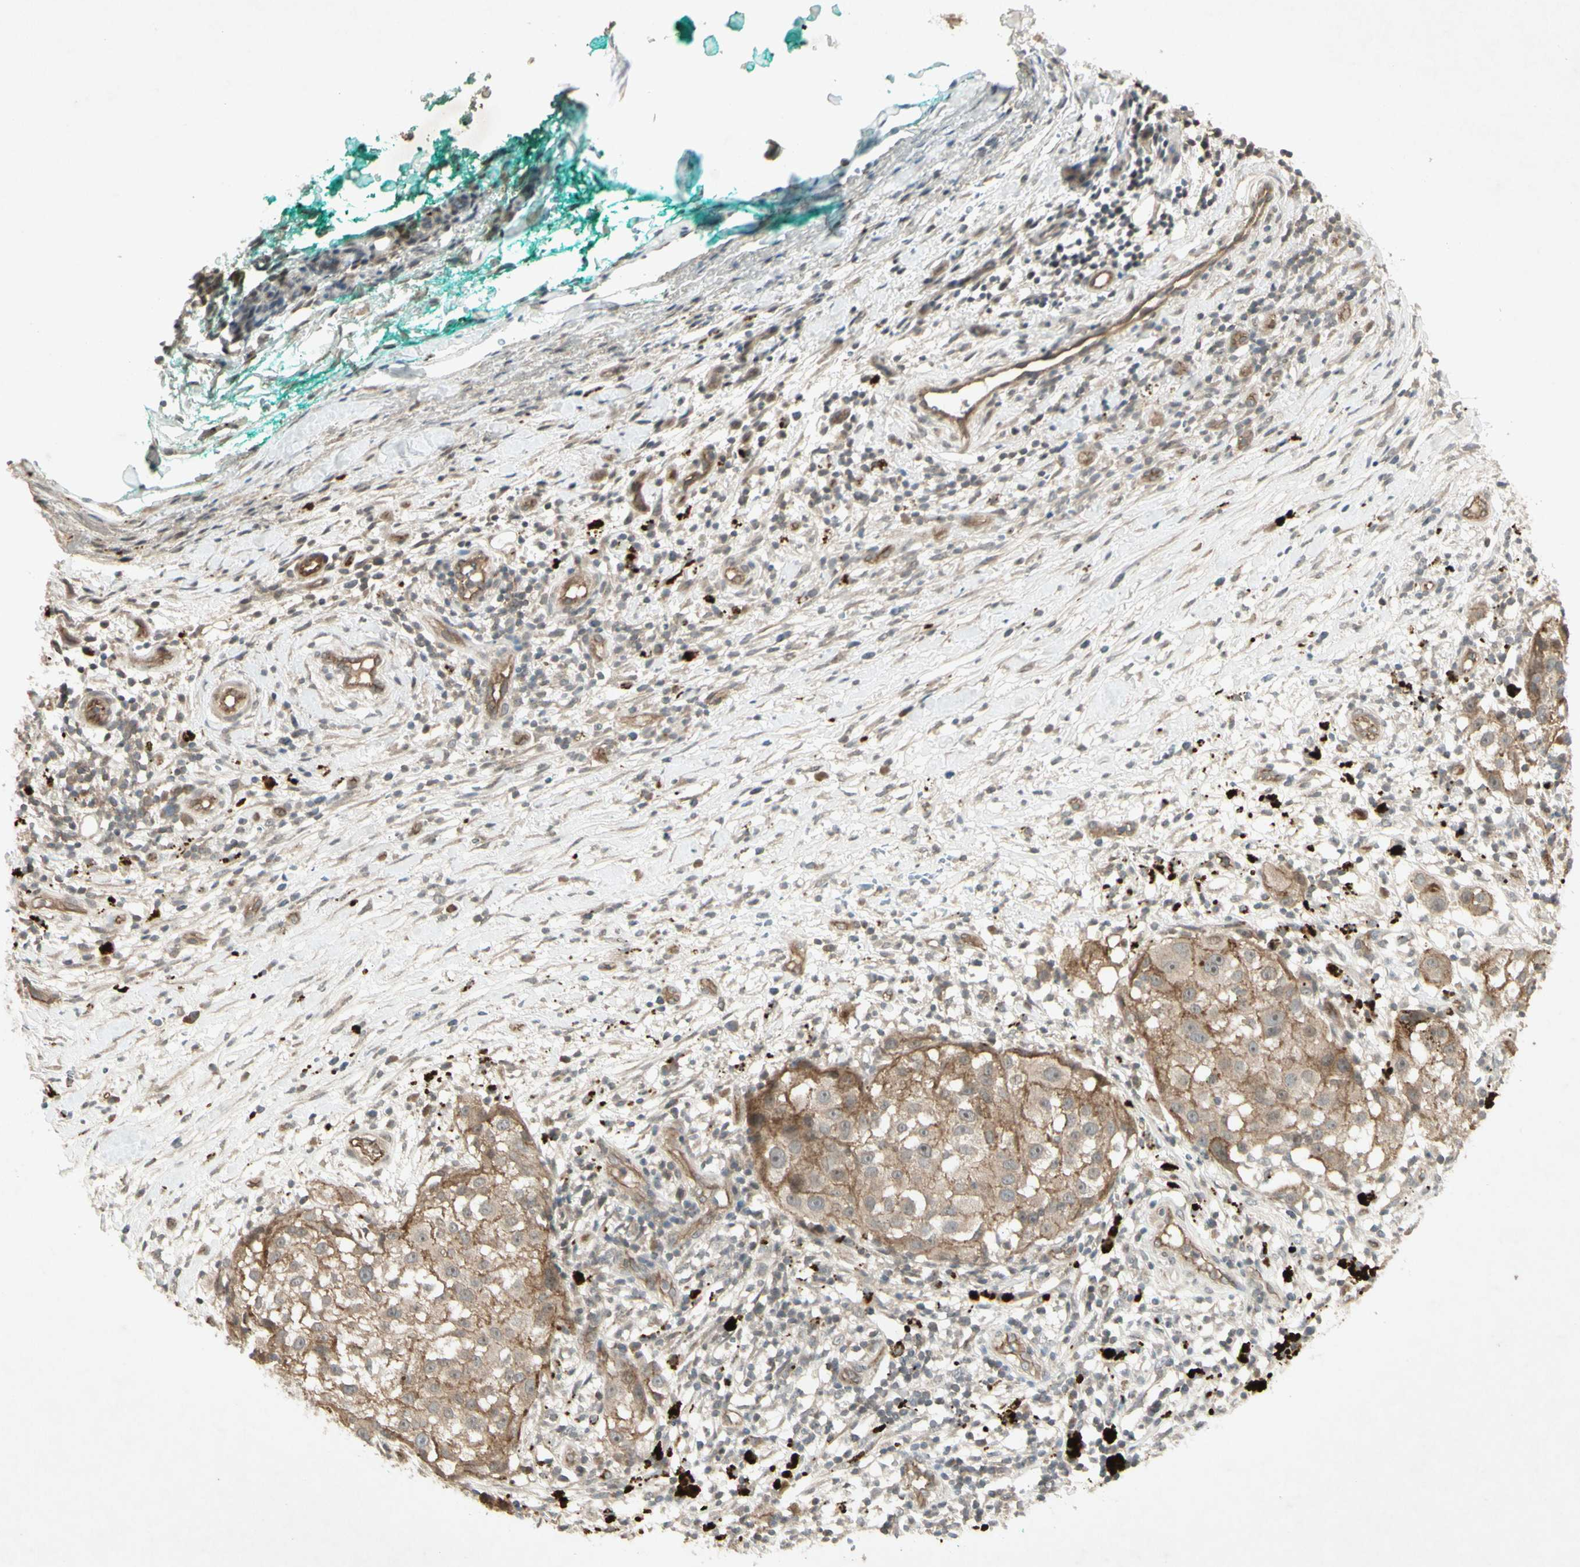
{"staining": {"intensity": "moderate", "quantity": "25%-75%", "location": "cytoplasmic/membranous"}, "tissue": "melanoma", "cell_type": "Tumor cells", "image_type": "cancer", "snomed": [{"axis": "morphology", "description": "Necrosis, NOS"}, {"axis": "morphology", "description": "Malignant melanoma, NOS"}, {"axis": "topography", "description": "Skin"}], "caption": "Human malignant melanoma stained with a brown dye reveals moderate cytoplasmic/membranous positive expression in about 25%-75% of tumor cells.", "gene": "JAG1", "patient": {"sex": "female", "age": 87}}